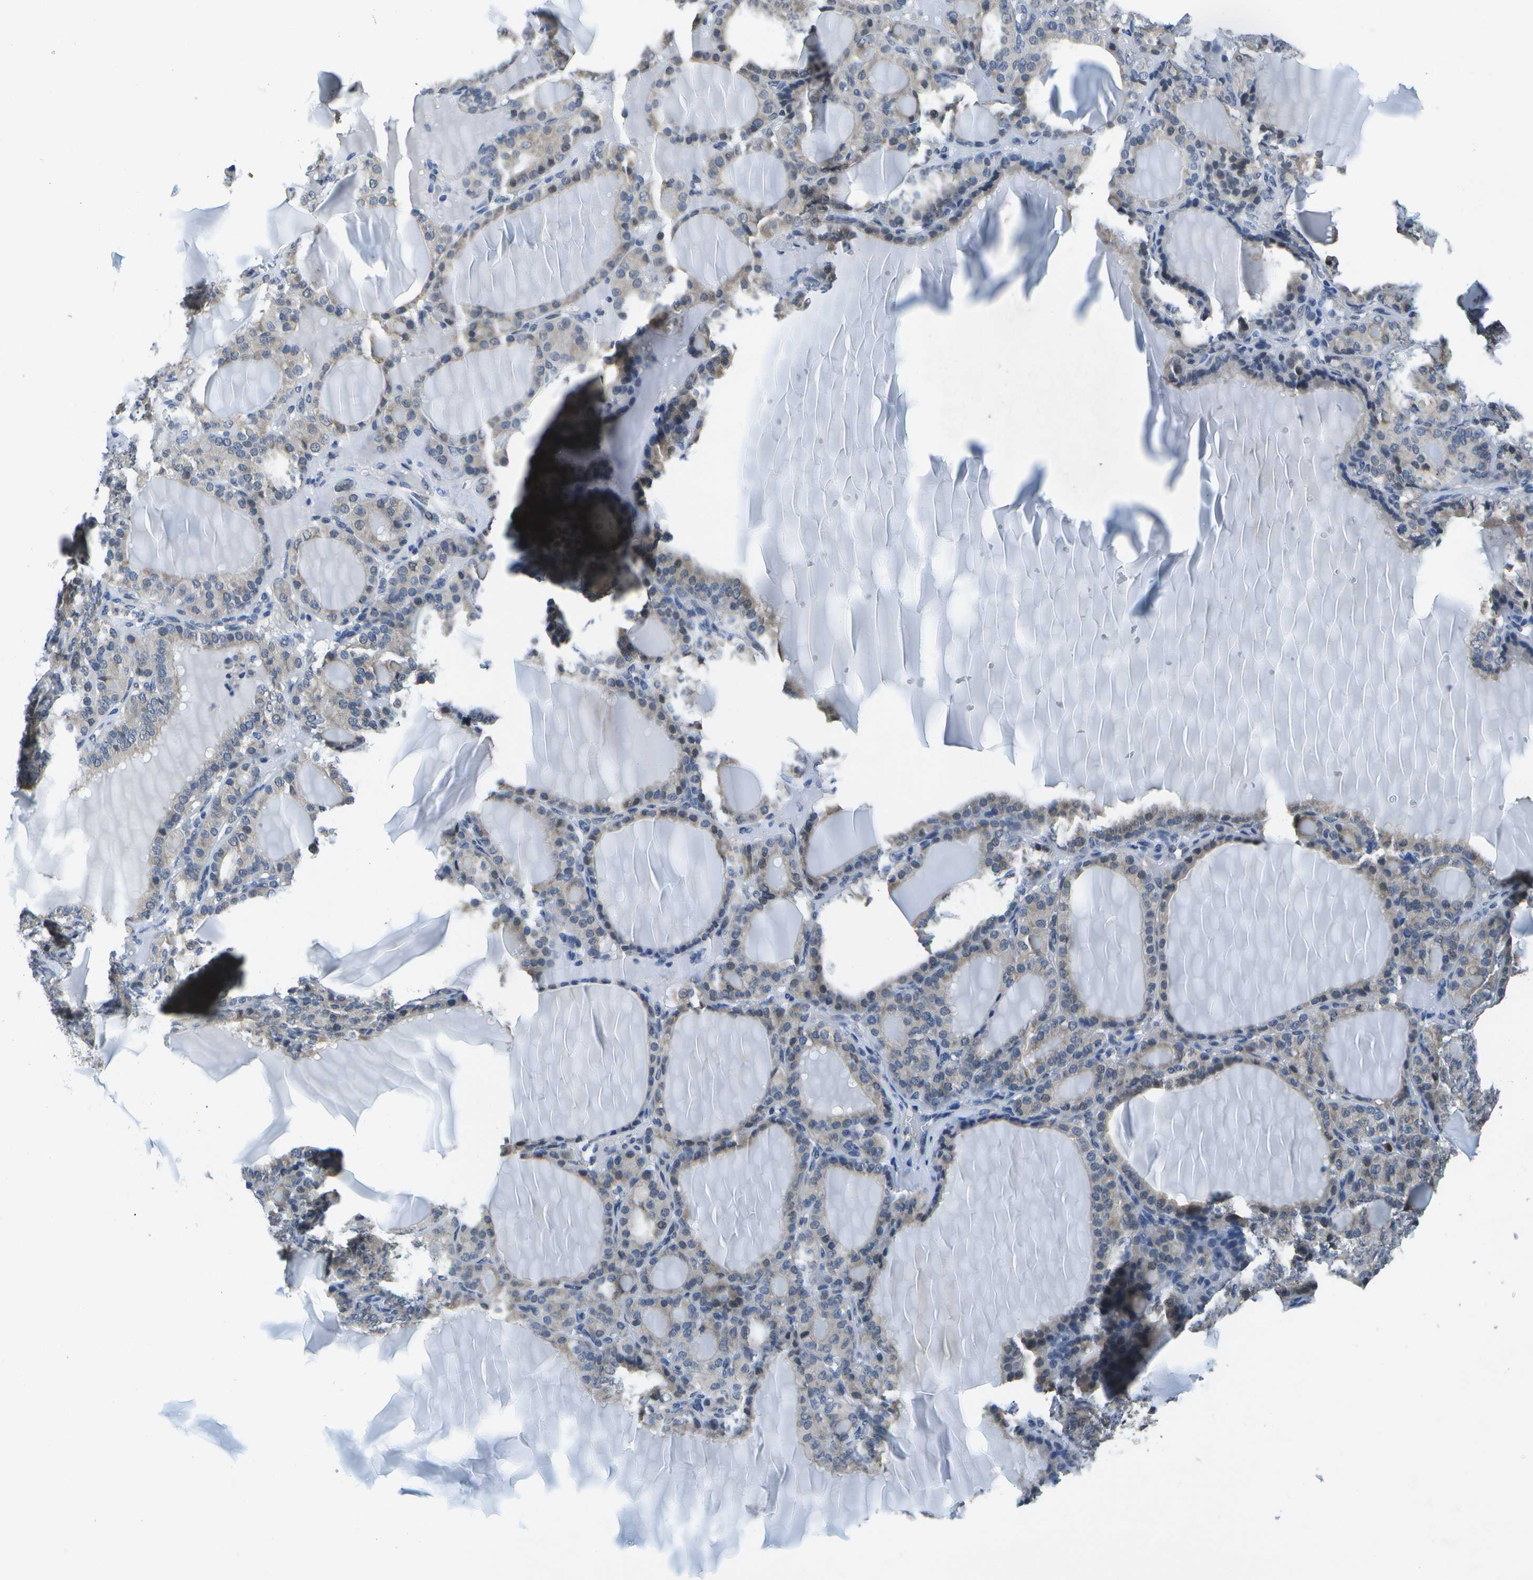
{"staining": {"intensity": "weak", "quantity": ">75%", "location": "cytoplasmic/membranous"}, "tissue": "thyroid gland", "cell_type": "Glandular cells", "image_type": "normal", "snomed": [{"axis": "morphology", "description": "Normal tissue, NOS"}, {"axis": "topography", "description": "Thyroid gland"}], "caption": "Thyroid gland stained with a protein marker reveals weak staining in glandular cells.", "gene": "DSE", "patient": {"sex": "female", "age": 28}}